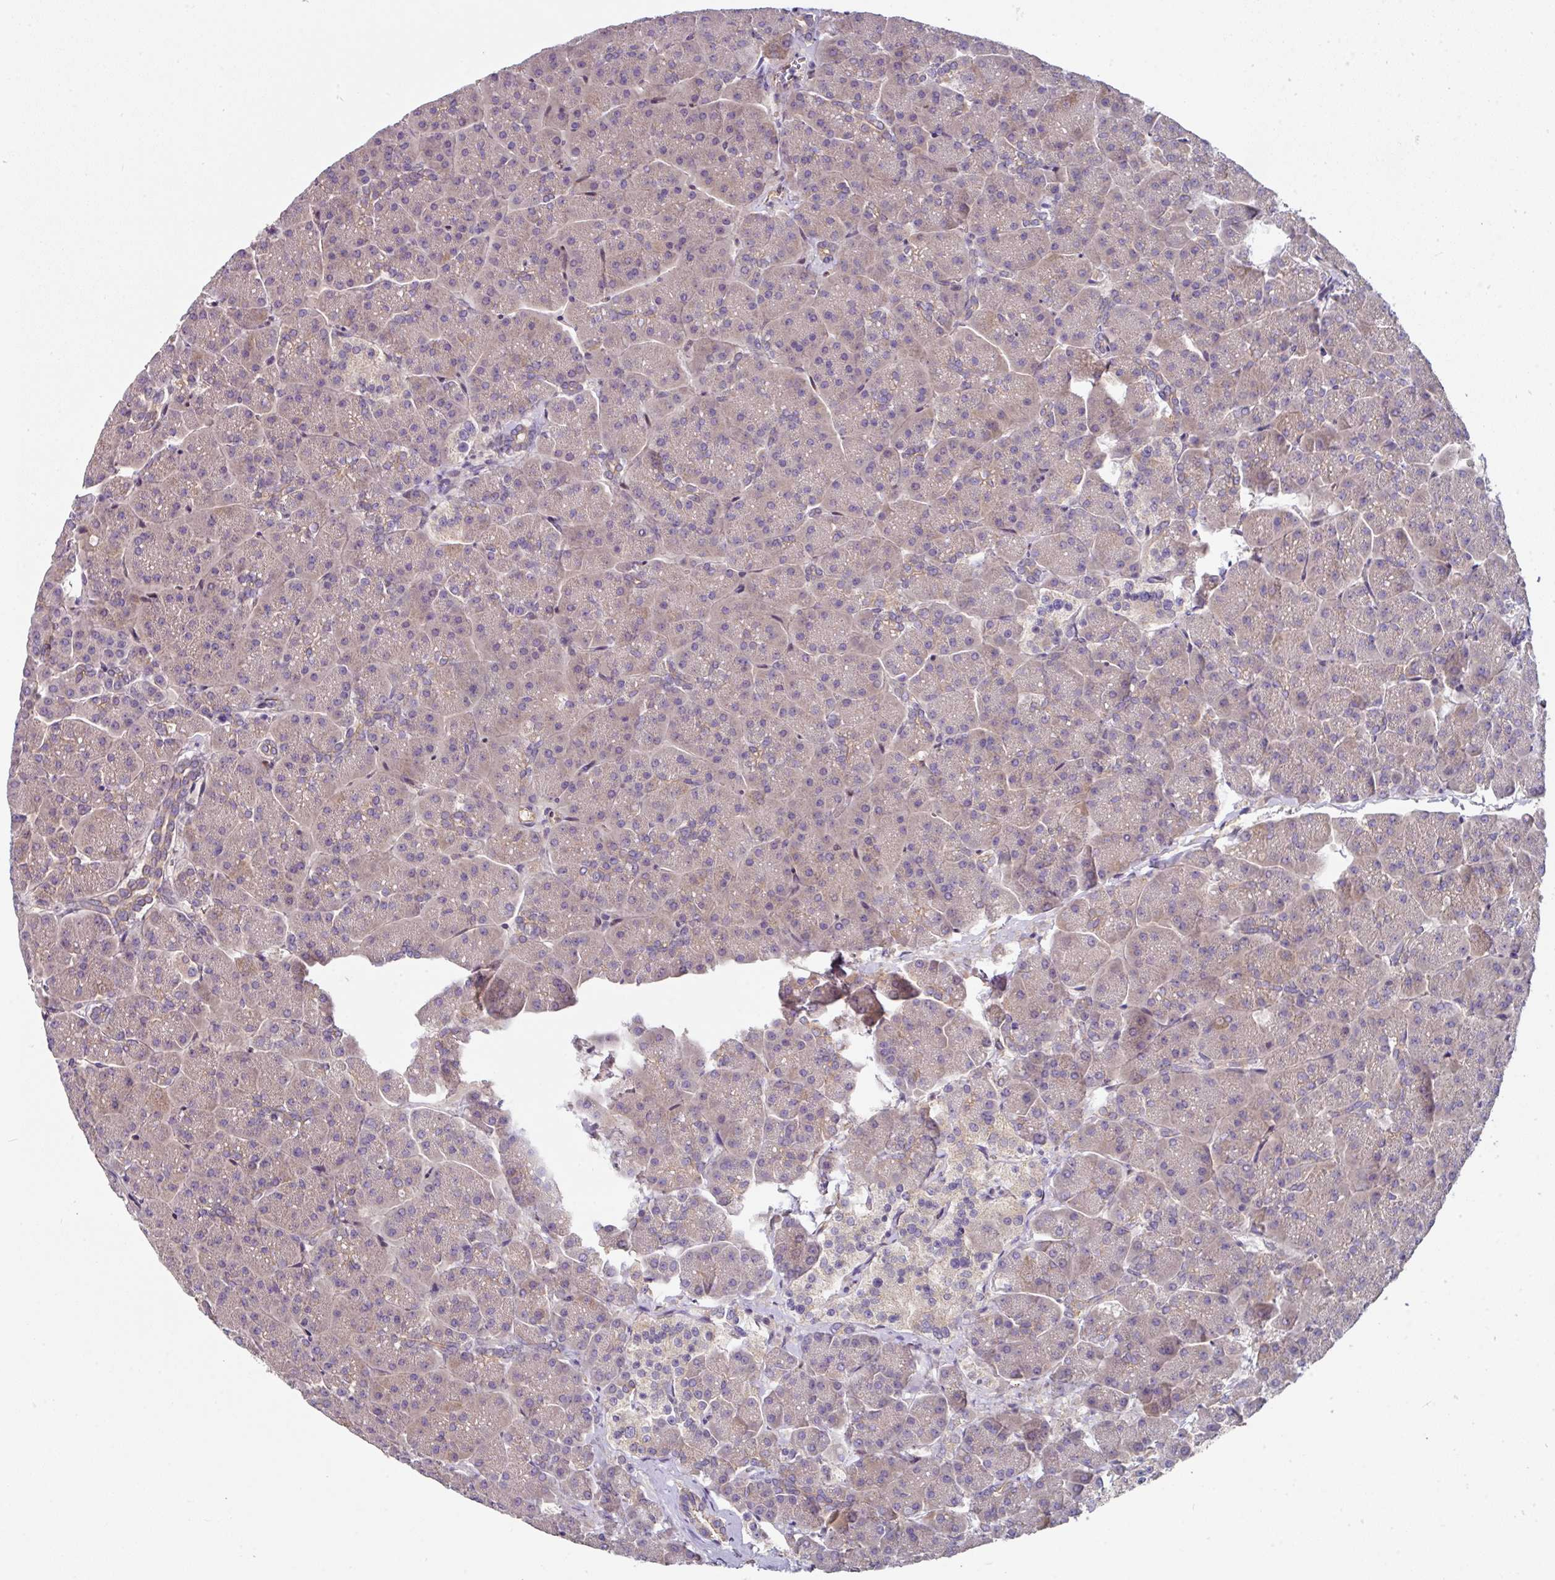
{"staining": {"intensity": "negative", "quantity": "none", "location": "none"}, "tissue": "pancreas", "cell_type": "Exocrine glandular cells", "image_type": "normal", "snomed": [{"axis": "morphology", "description": "Normal tissue, NOS"}, {"axis": "topography", "description": "Pancreas"}, {"axis": "topography", "description": "Peripheral nerve tissue"}], "caption": "An IHC micrograph of unremarkable pancreas is shown. There is no staining in exocrine glandular cells of pancreas. (Stains: DAB (3,3'-diaminobenzidine) IHC with hematoxylin counter stain, Microscopy: brightfield microscopy at high magnification).", "gene": "C4orf48", "patient": {"sex": "male", "age": 54}}